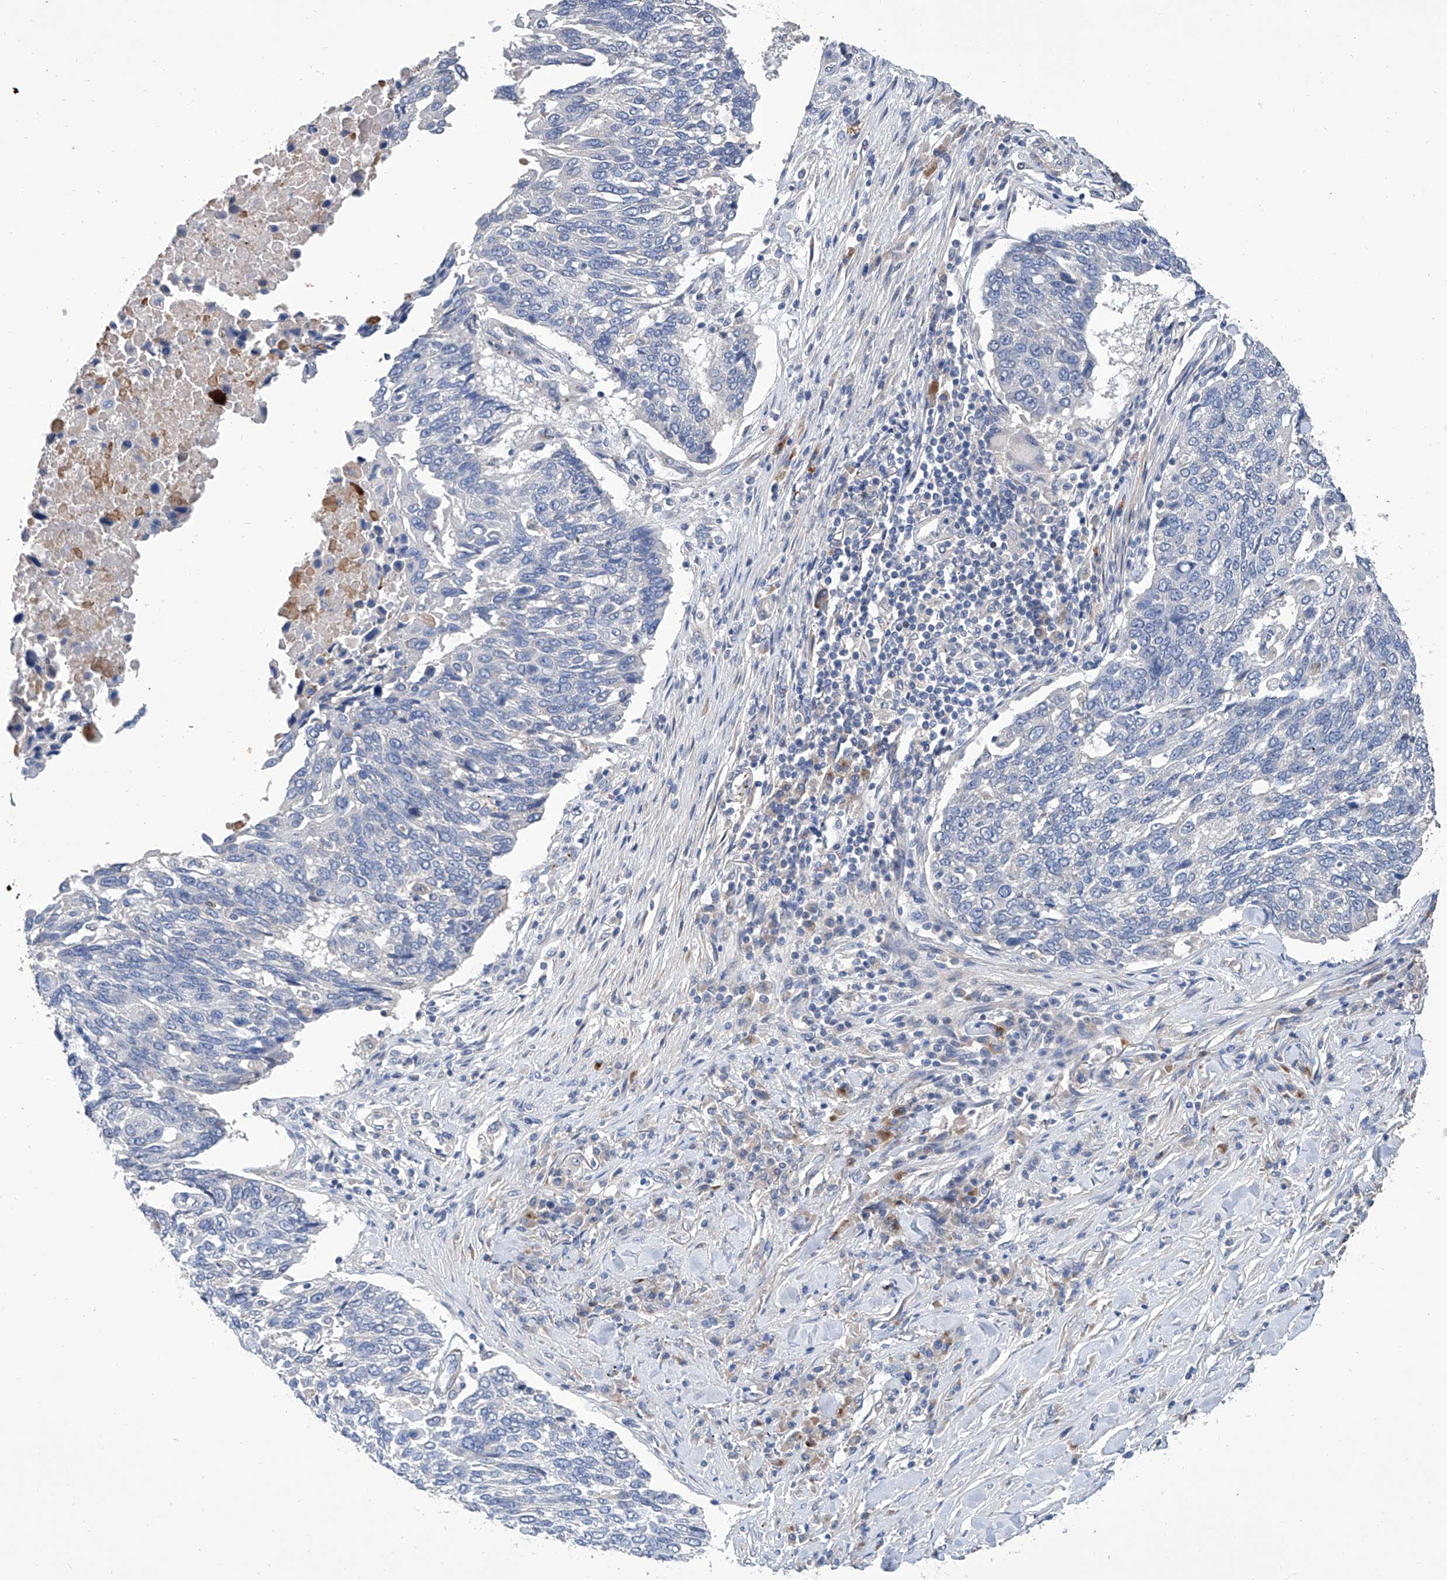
{"staining": {"intensity": "negative", "quantity": "none", "location": "none"}, "tissue": "lung cancer", "cell_type": "Tumor cells", "image_type": "cancer", "snomed": [{"axis": "morphology", "description": "Squamous cell carcinoma, NOS"}, {"axis": "topography", "description": "Lung"}], "caption": "A micrograph of lung squamous cell carcinoma stained for a protein reveals no brown staining in tumor cells.", "gene": "GPT", "patient": {"sex": "male", "age": 66}}